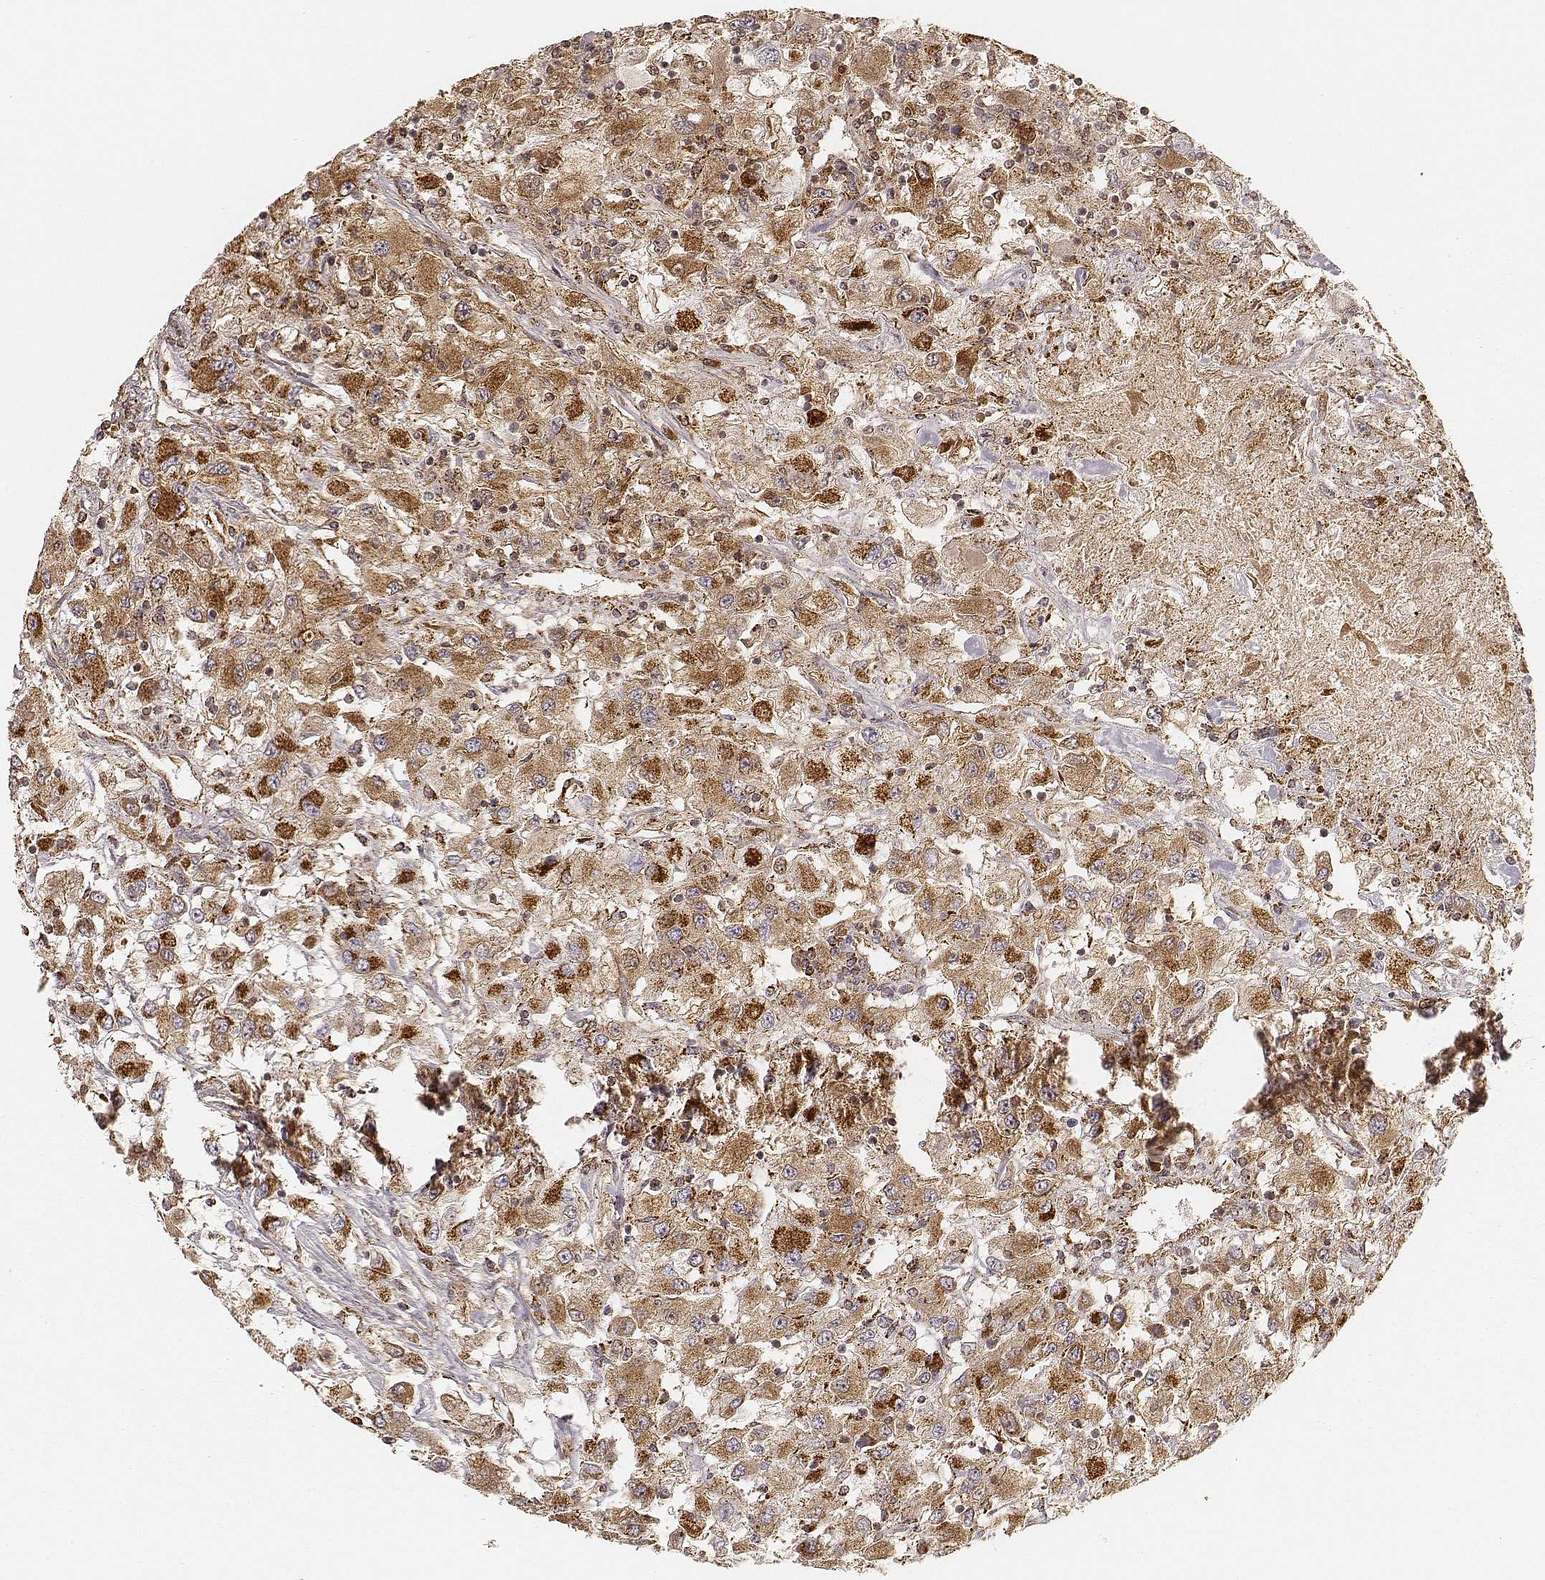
{"staining": {"intensity": "moderate", "quantity": ">75%", "location": "cytoplasmic/membranous"}, "tissue": "renal cancer", "cell_type": "Tumor cells", "image_type": "cancer", "snomed": [{"axis": "morphology", "description": "Adenocarcinoma, NOS"}, {"axis": "topography", "description": "Kidney"}], "caption": "Protein expression analysis of renal adenocarcinoma reveals moderate cytoplasmic/membranous positivity in approximately >75% of tumor cells.", "gene": "CS", "patient": {"sex": "female", "age": 67}}